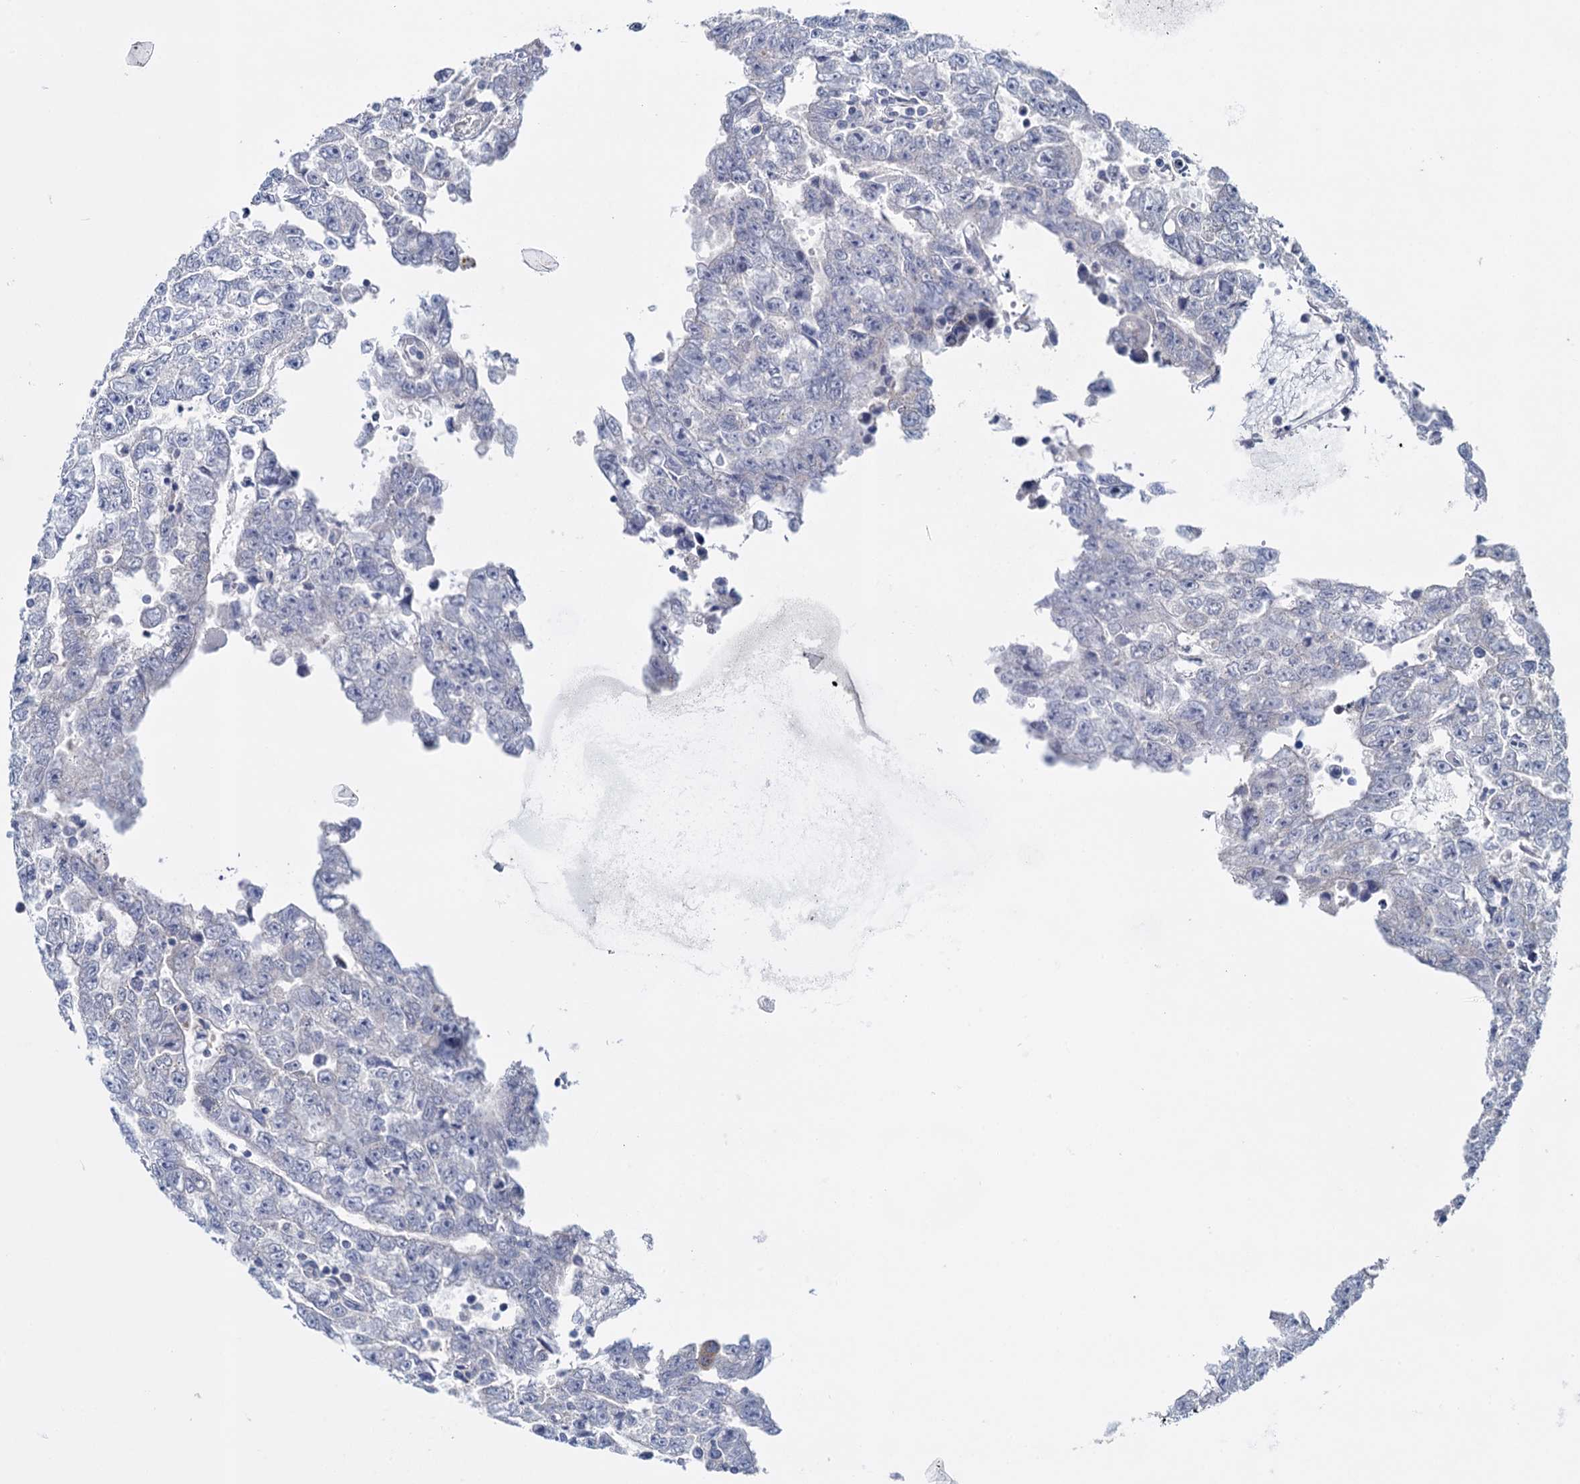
{"staining": {"intensity": "weak", "quantity": "<25%", "location": "cytoplasmic/membranous"}, "tissue": "testis cancer", "cell_type": "Tumor cells", "image_type": "cancer", "snomed": [{"axis": "morphology", "description": "Carcinoma, Embryonal, NOS"}, {"axis": "topography", "description": "Testis"}], "caption": "Immunohistochemistry (IHC) micrograph of testis cancer (embryonal carcinoma) stained for a protein (brown), which shows no expression in tumor cells. (DAB immunohistochemistry (IHC) with hematoxylin counter stain).", "gene": "GSTM2", "patient": {"sex": "male", "age": 25}}